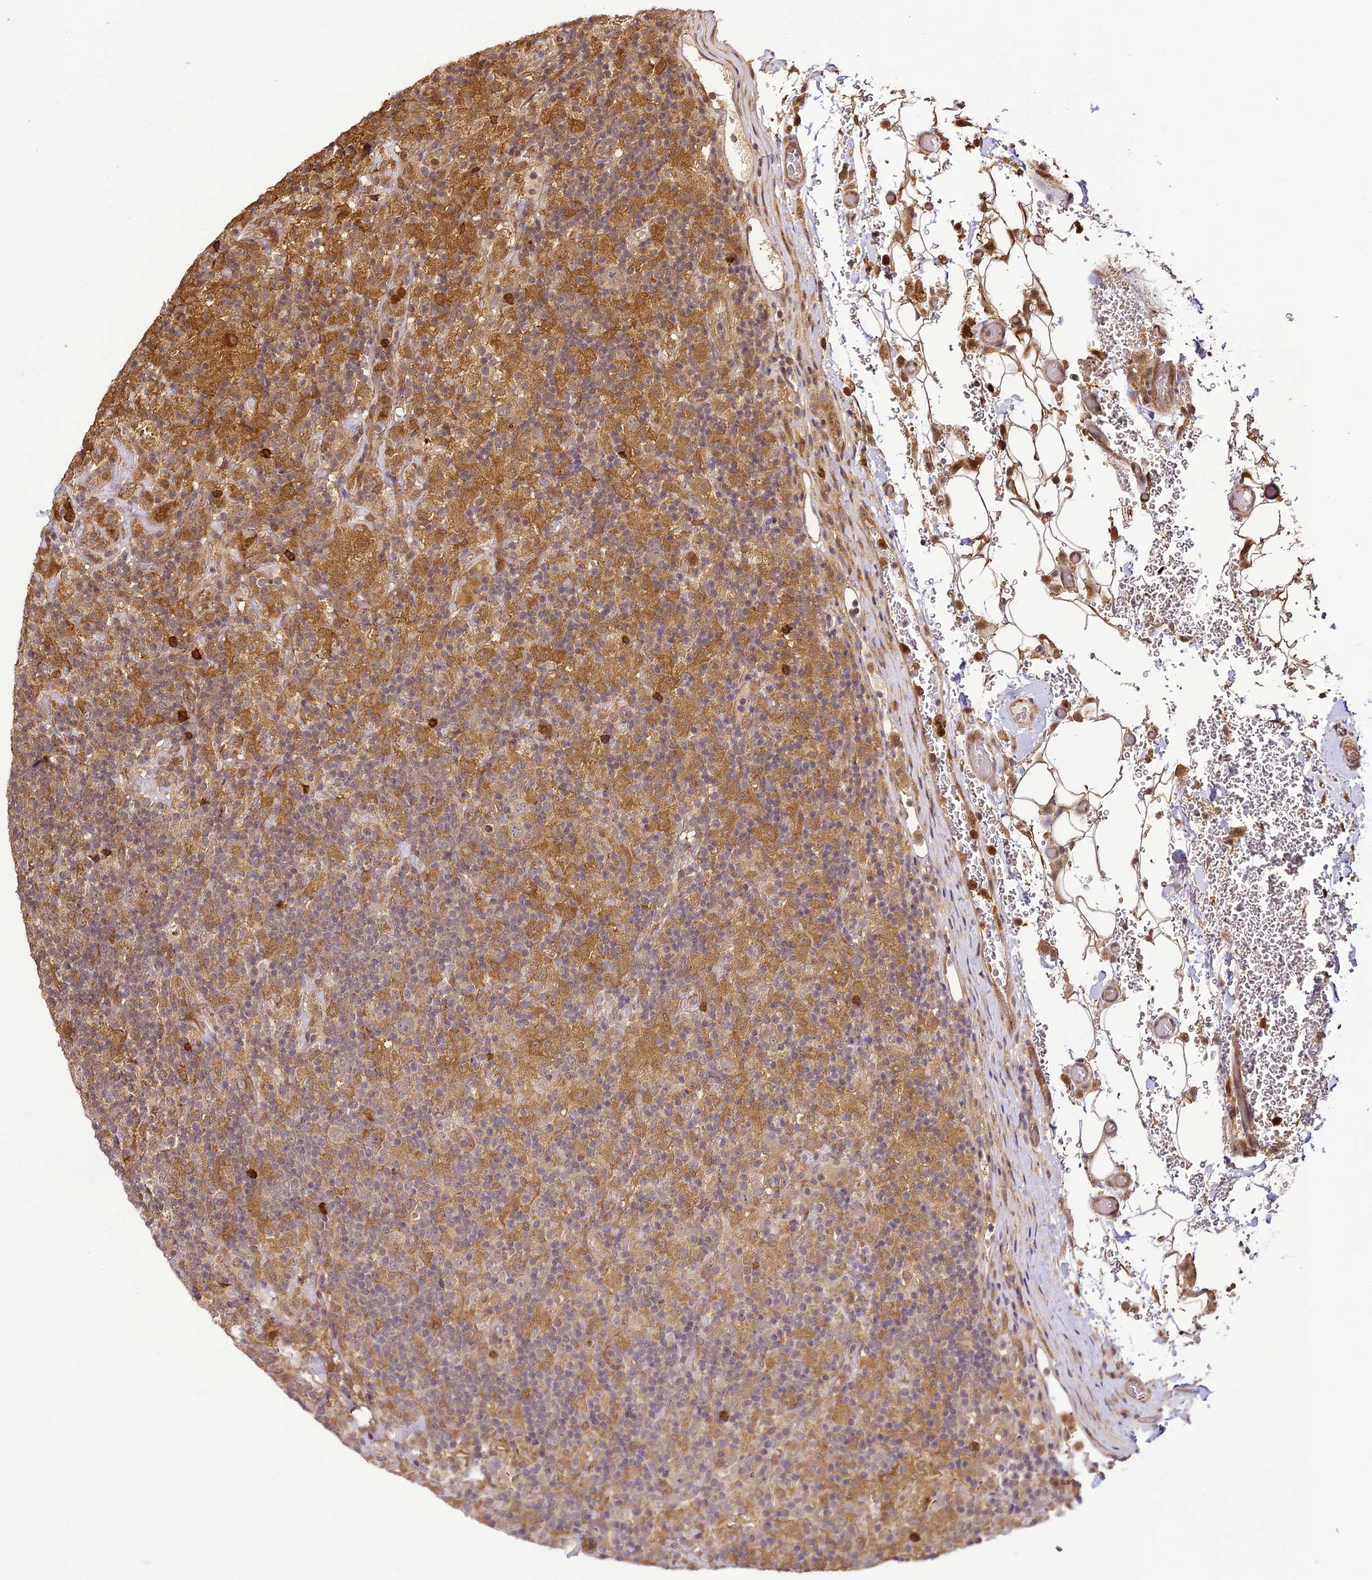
{"staining": {"intensity": "weak", "quantity": ">75%", "location": "cytoplasmic/membranous"}, "tissue": "lymphoma", "cell_type": "Tumor cells", "image_type": "cancer", "snomed": [{"axis": "morphology", "description": "Hodgkin's disease, NOS"}, {"axis": "topography", "description": "Lymph node"}], "caption": "Immunohistochemical staining of human lymphoma shows weak cytoplasmic/membranous protein positivity in approximately >75% of tumor cells.", "gene": "BCDIN3D", "patient": {"sex": "male", "age": 70}}